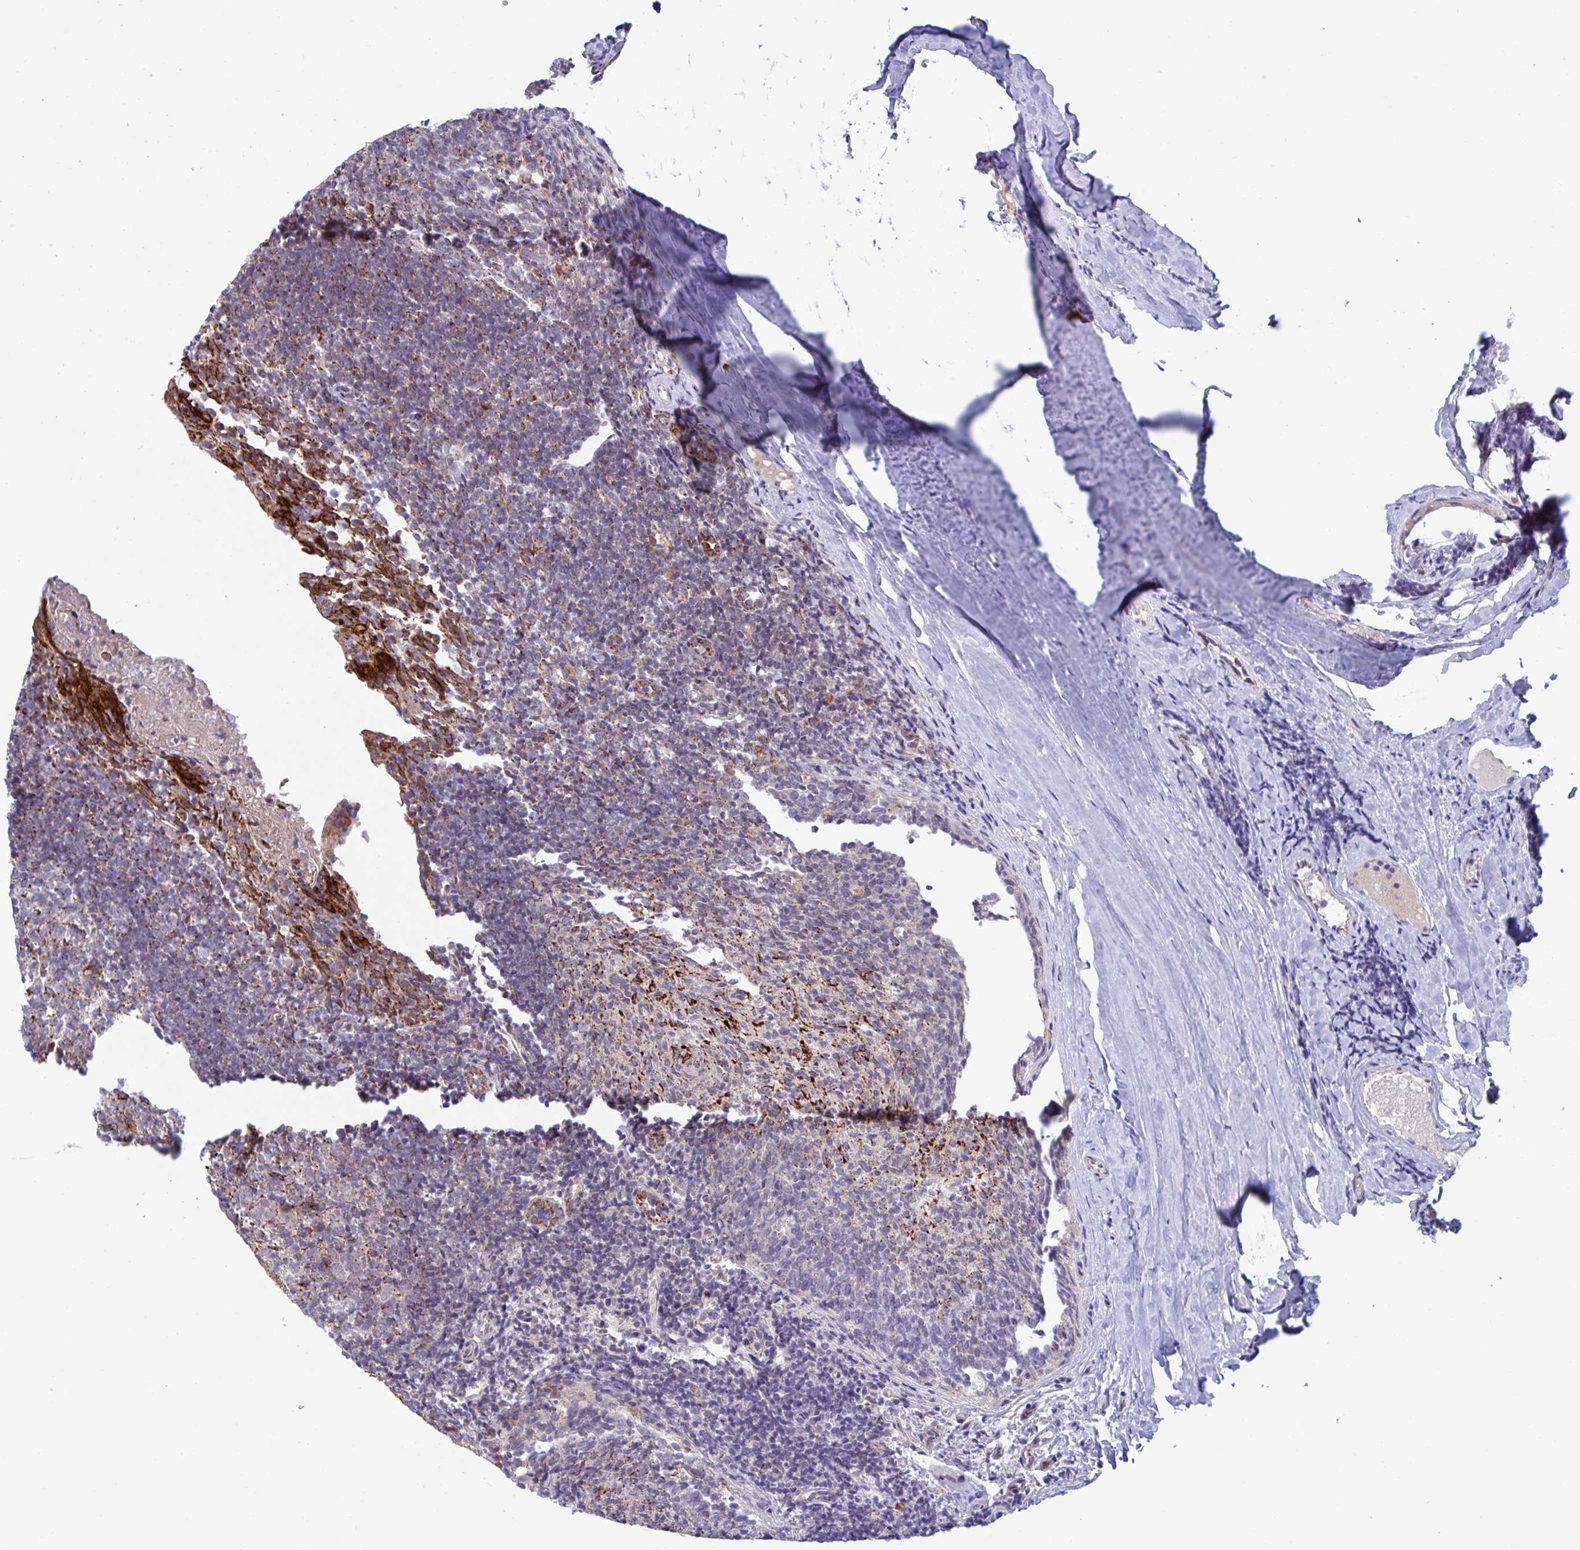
{"staining": {"intensity": "strong", "quantity": "25%-75%", "location": "cytoplasmic/membranous"}, "tissue": "tonsil", "cell_type": "Germinal center cells", "image_type": "normal", "snomed": [{"axis": "morphology", "description": "Normal tissue, NOS"}, {"axis": "topography", "description": "Tonsil"}], "caption": "About 25%-75% of germinal center cells in unremarkable tonsil show strong cytoplasmic/membranous protein expression as visualized by brown immunohistochemical staining.", "gene": "BCAT2", "patient": {"sex": "female", "age": 10}}